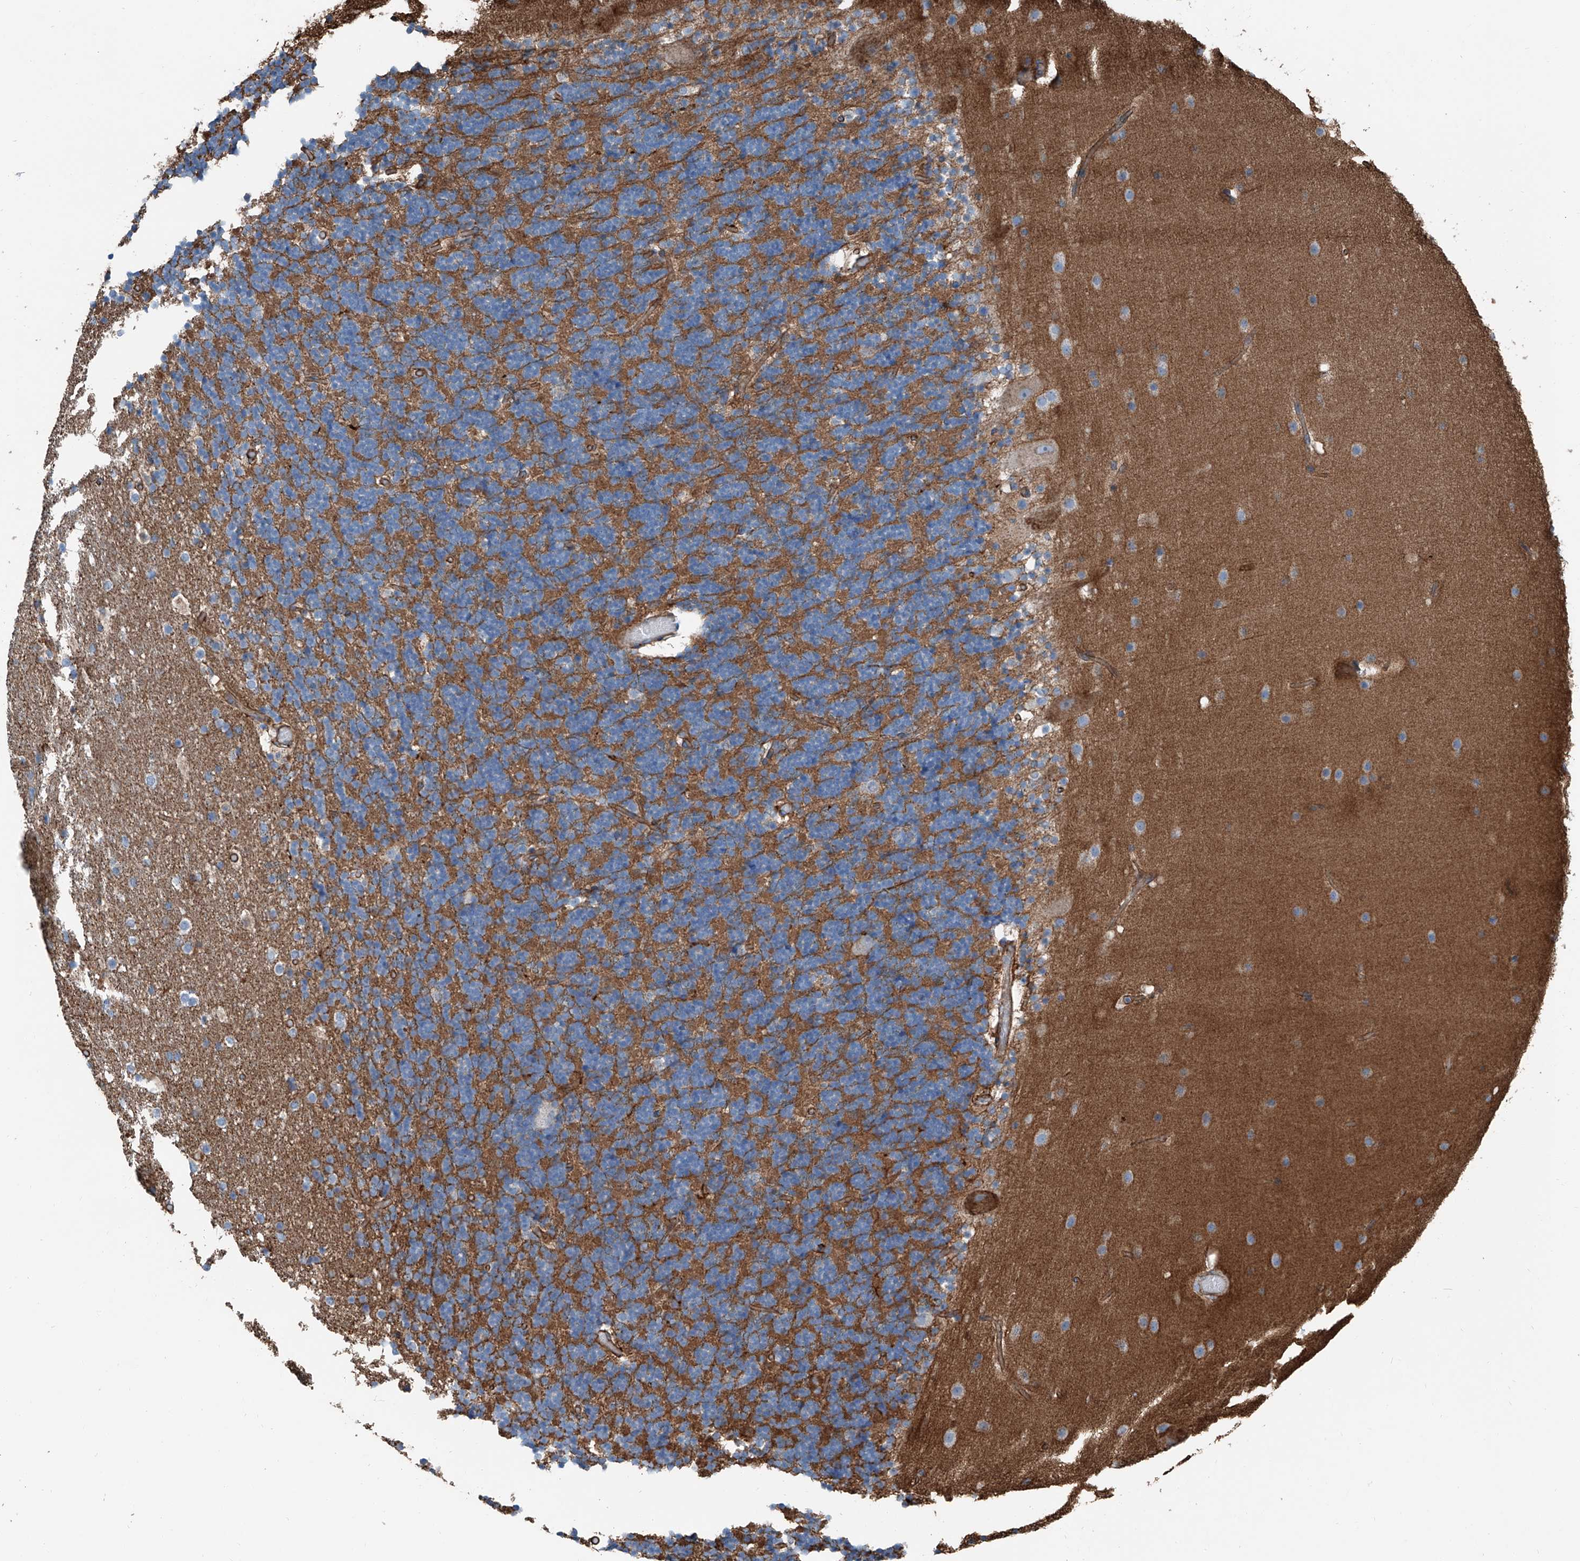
{"staining": {"intensity": "moderate", "quantity": "25%-75%", "location": "cytoplasmic/membranous"}, "tissue": "cerebellum", "cell_type": "Cells in granular layer", "image_type": "normal", "snomed": [{"axis": "morphology", "description": "Normal tissue, NOS"}, {"axis": "topography", "description": "Cerebellum"}], "caption": "A medium amount of moderate cytoplasmic/membranous staining is seen in about 25%-75% of cells in granular layer in normal cerebellum. (DAB = brown stain, brightfield microscopy at high magnification).", "gene": "THEMIS2", "patient": {"sex": "male", "age": 57}}